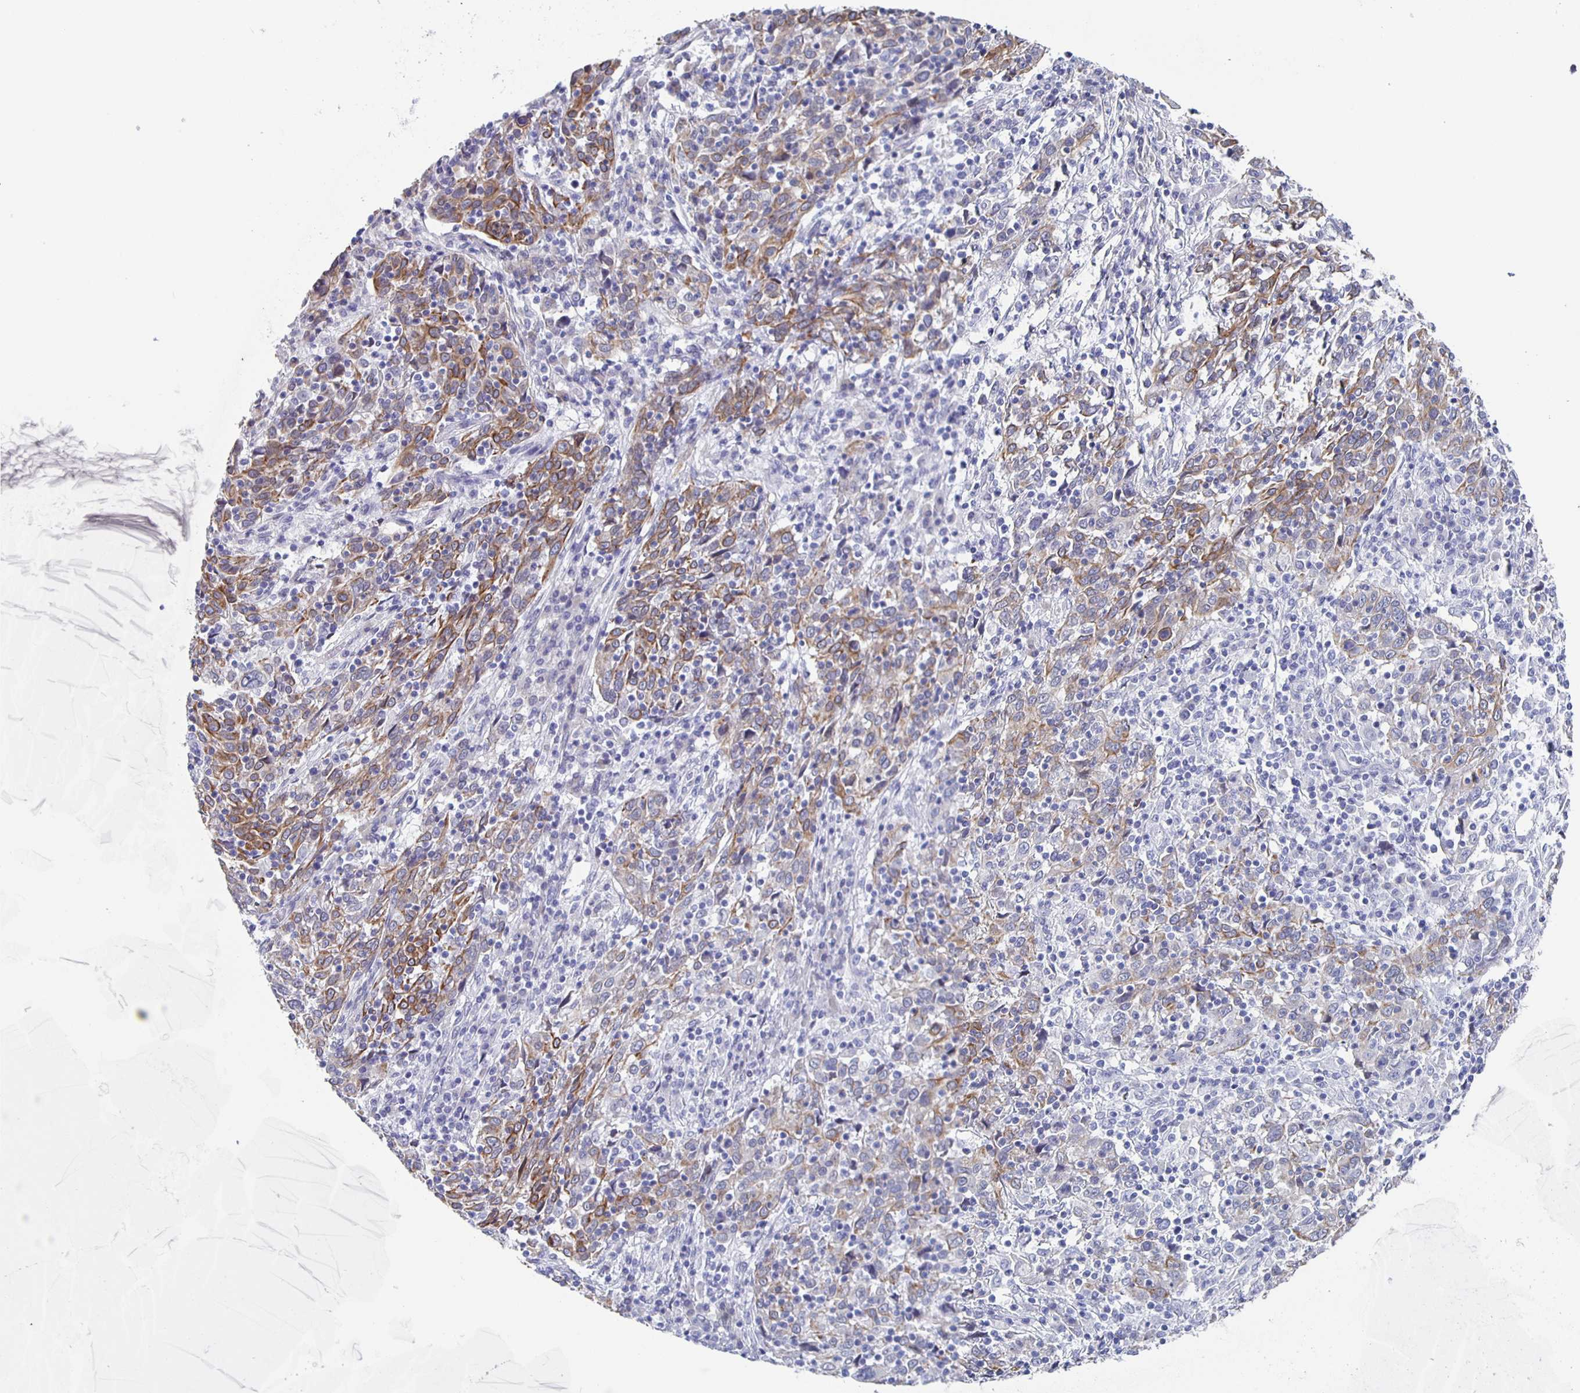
{"staining": {"intensity": "moderate", "quantity": "25%-75%", "location": "cytoplasmic/membranous"}, "tissue": "cervical cancer", "cell_type": "Tumor cells", "image_type": "cancer", "snomed": [{"axis": "morphology", "description": "Squamous cell carcinoma, NOS"}, {"axis": "topography", "description": "Cervix"}], "caption": "Immunohistochemical staining of human cervical cancer (squamous cell carcinoma) demonstrates moderate cytoplasmic/membranous protein staining in approximately 25%-75% of tumor cells. The protein is shown in brown color, while the nuclei are stained blue.", "gene": "CCDC17", "patient": {"sex": "female", "age": 46}}